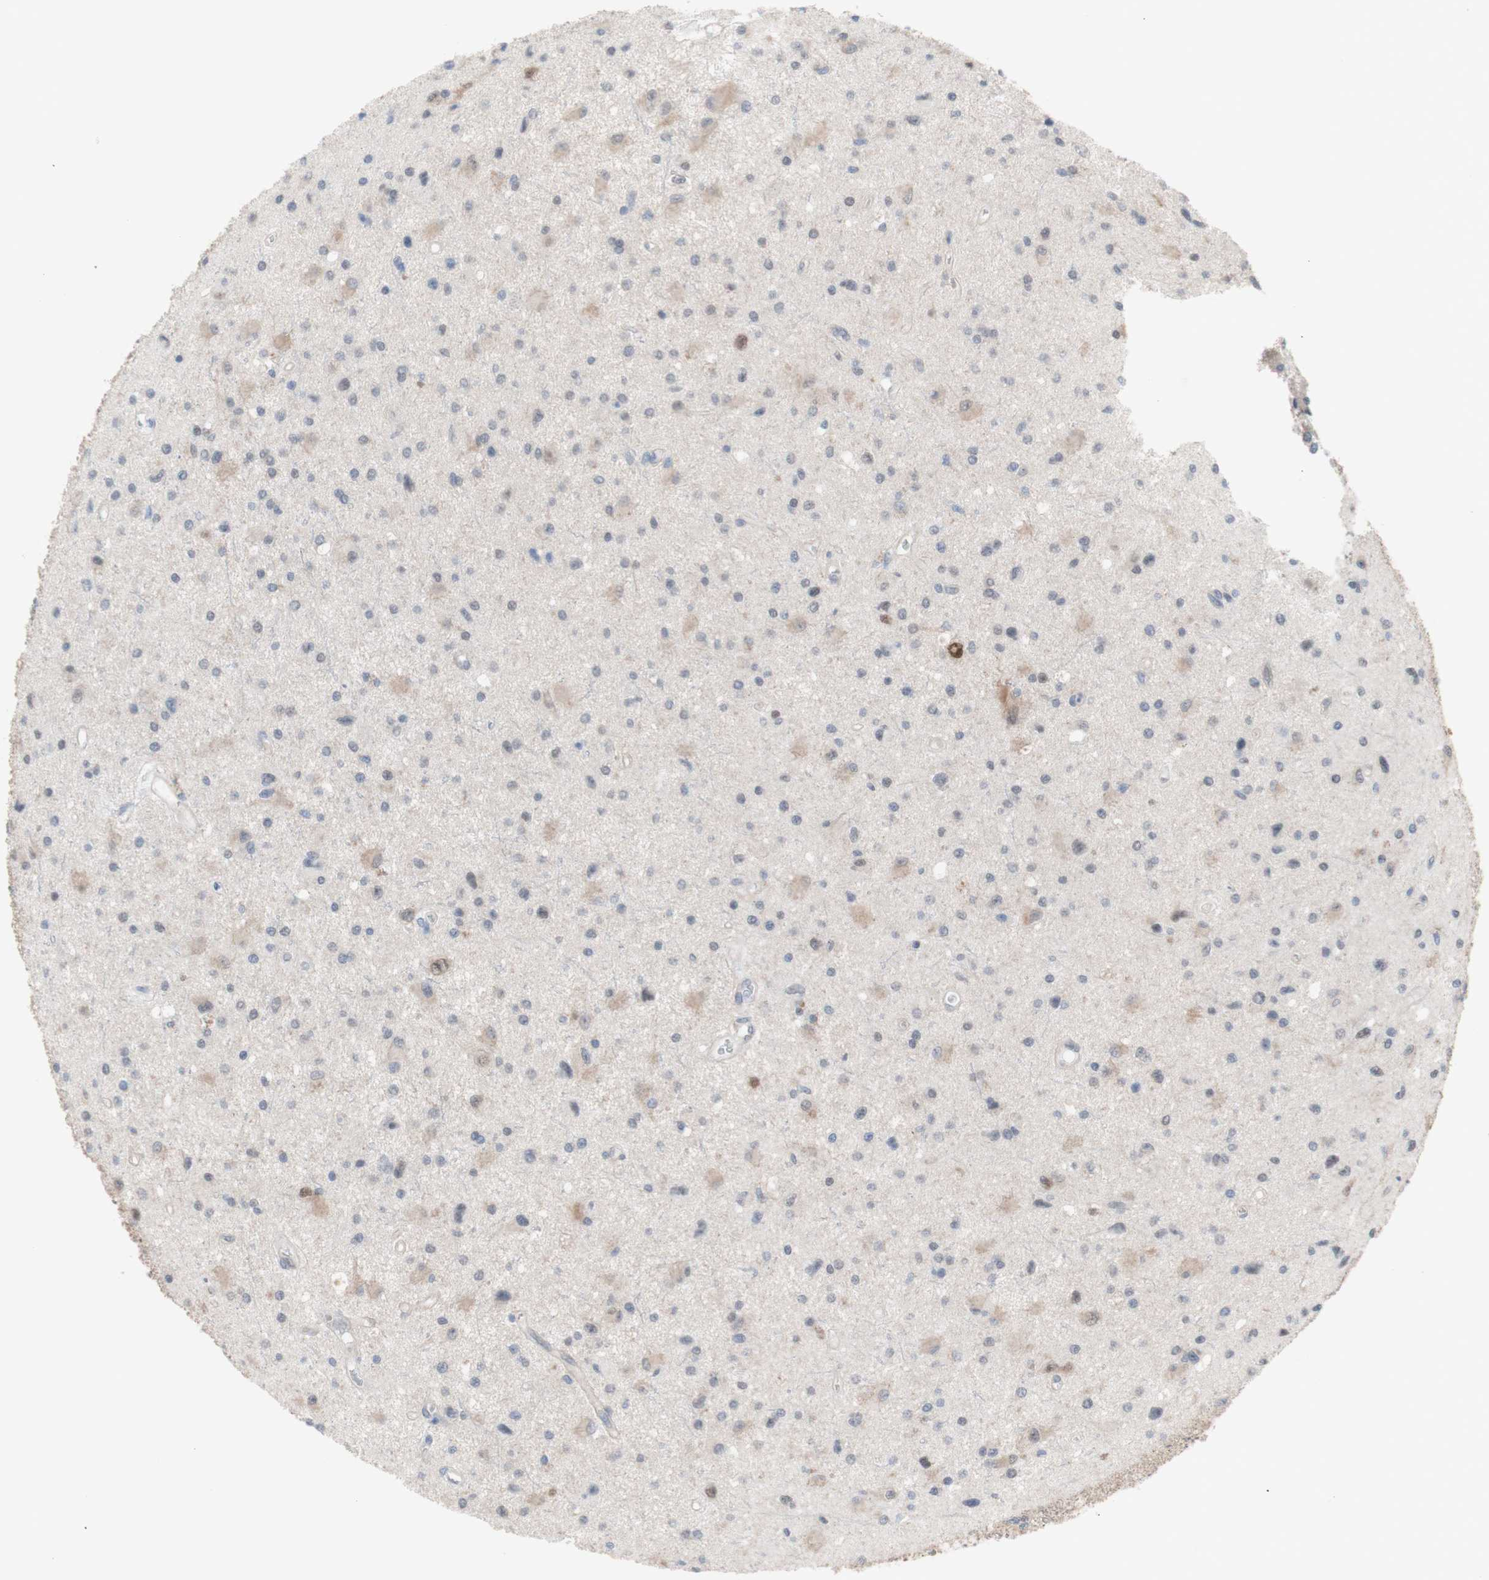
{"staining": {"intensity": "moderate", "quantity": "25%-75%", "location": "cytoplasmic/membranous,nuclear"}, "tissue": "glioma", "cell_type": "Tumor cells", "image_type": "cancer", "snomed": [{"axis": "morphology", "description": "Glioma, malignant, Low grade"}, {"axis": "topography", "description": "Brain"}], "caption": "Low-grade glioma (malignant) tissue exhibits moderate cytoplasmic/membranous and nuclear positivity in approximately 25%-75% of tumor cells", "gene": "PRMT5", "patient": {"sex": "male", "age": 58}}